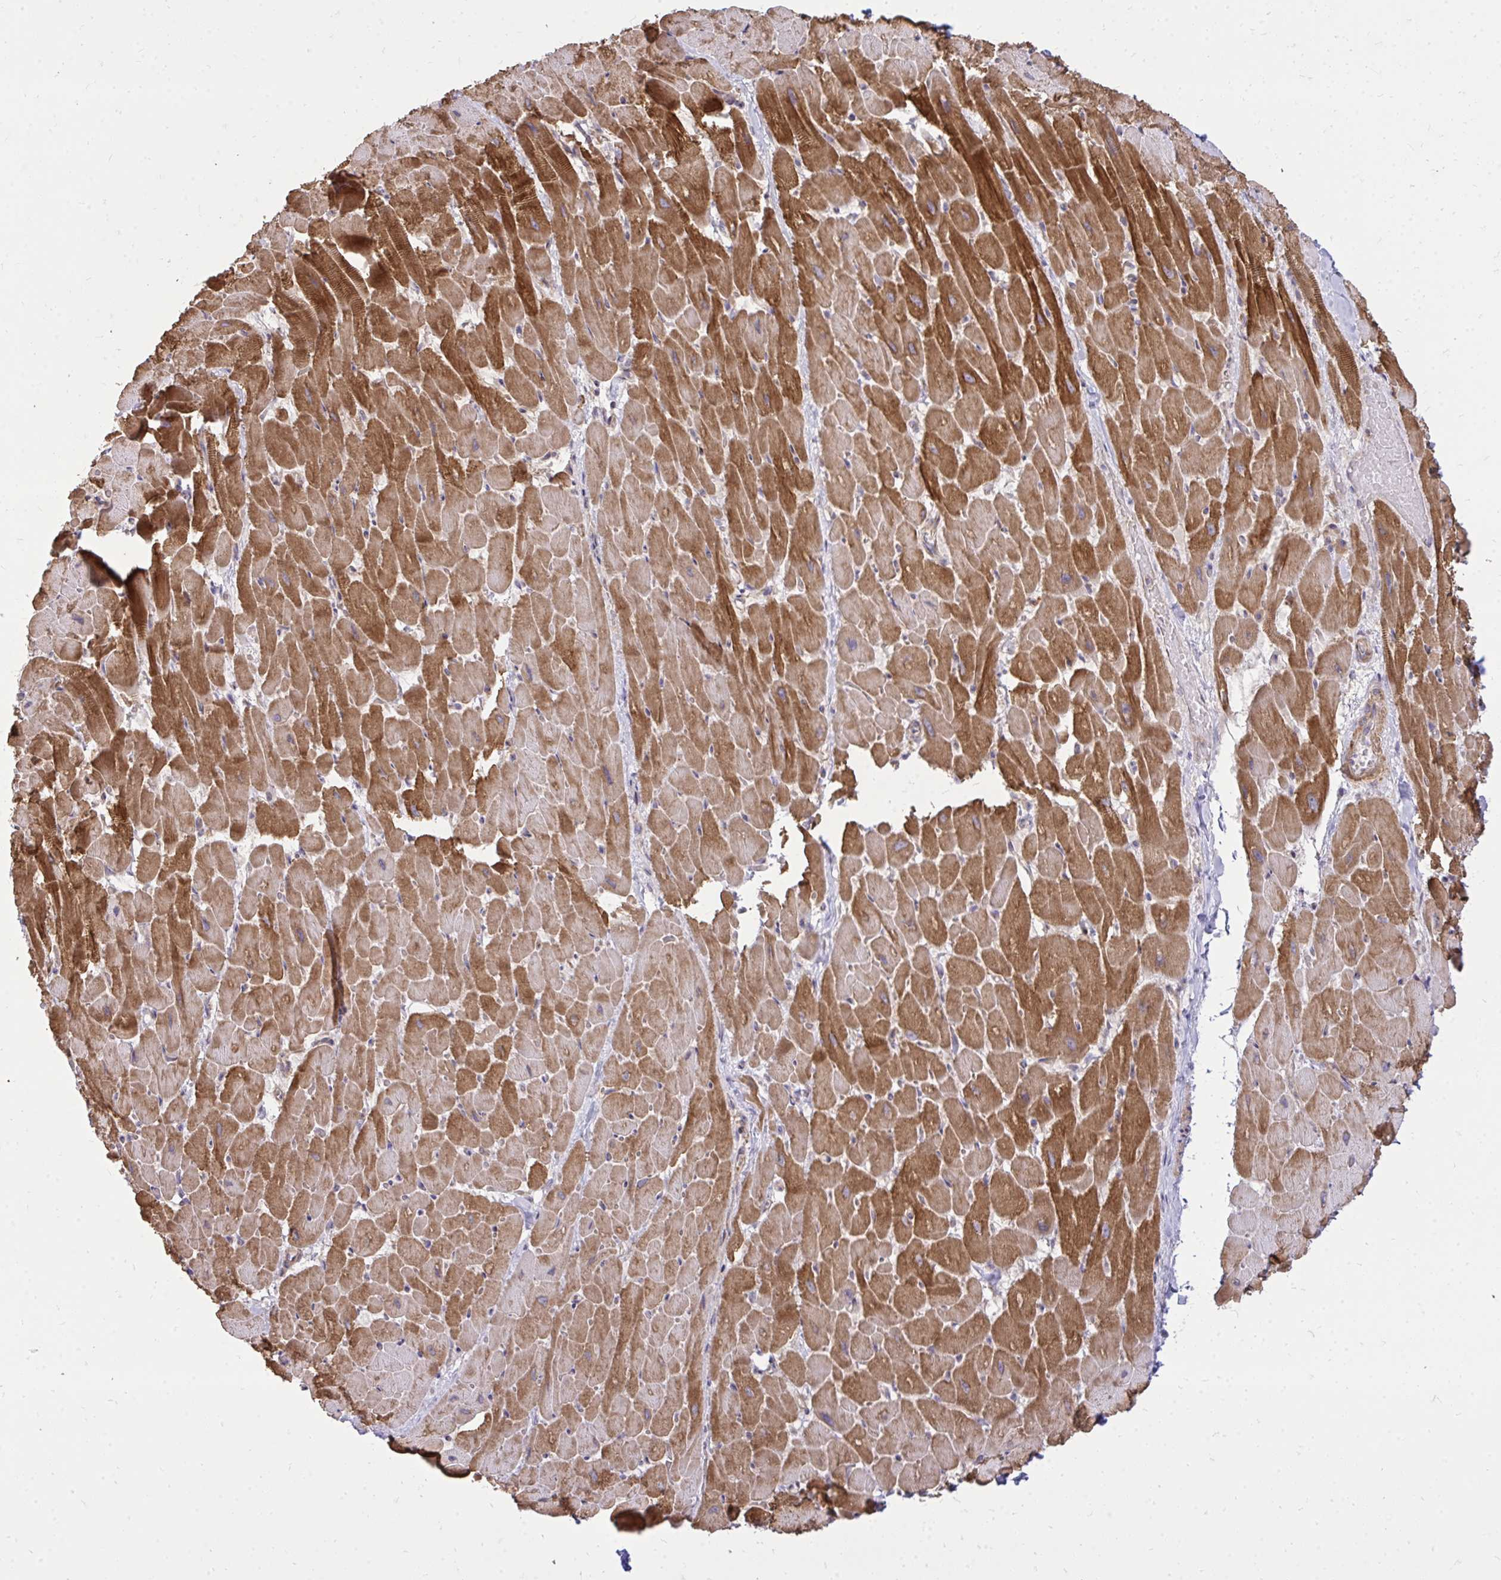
{"staining": {"intensity": "strong", "quantity": ">75%", "location": "cytoplasmic/membranous"}, "tissue": "heart muscle", "cell_type": "Cardiomyocytes", "image_type": "normal", "snomed": [{"axis": "morphology", "description": "Normal tissue, NOS"}, {"axis": "topography", "description": "Heart"}], "caption": "Immunohistochemistry histopathology image of unremarkable human heart muscle stained for a protein (brown), which exhibits high levels of strong cytoplasmic/membranous positivity in about >75% of cardiomyocytes.", "gene": "SLC7A5", "patient": {"sex": "male", "age": 37}}